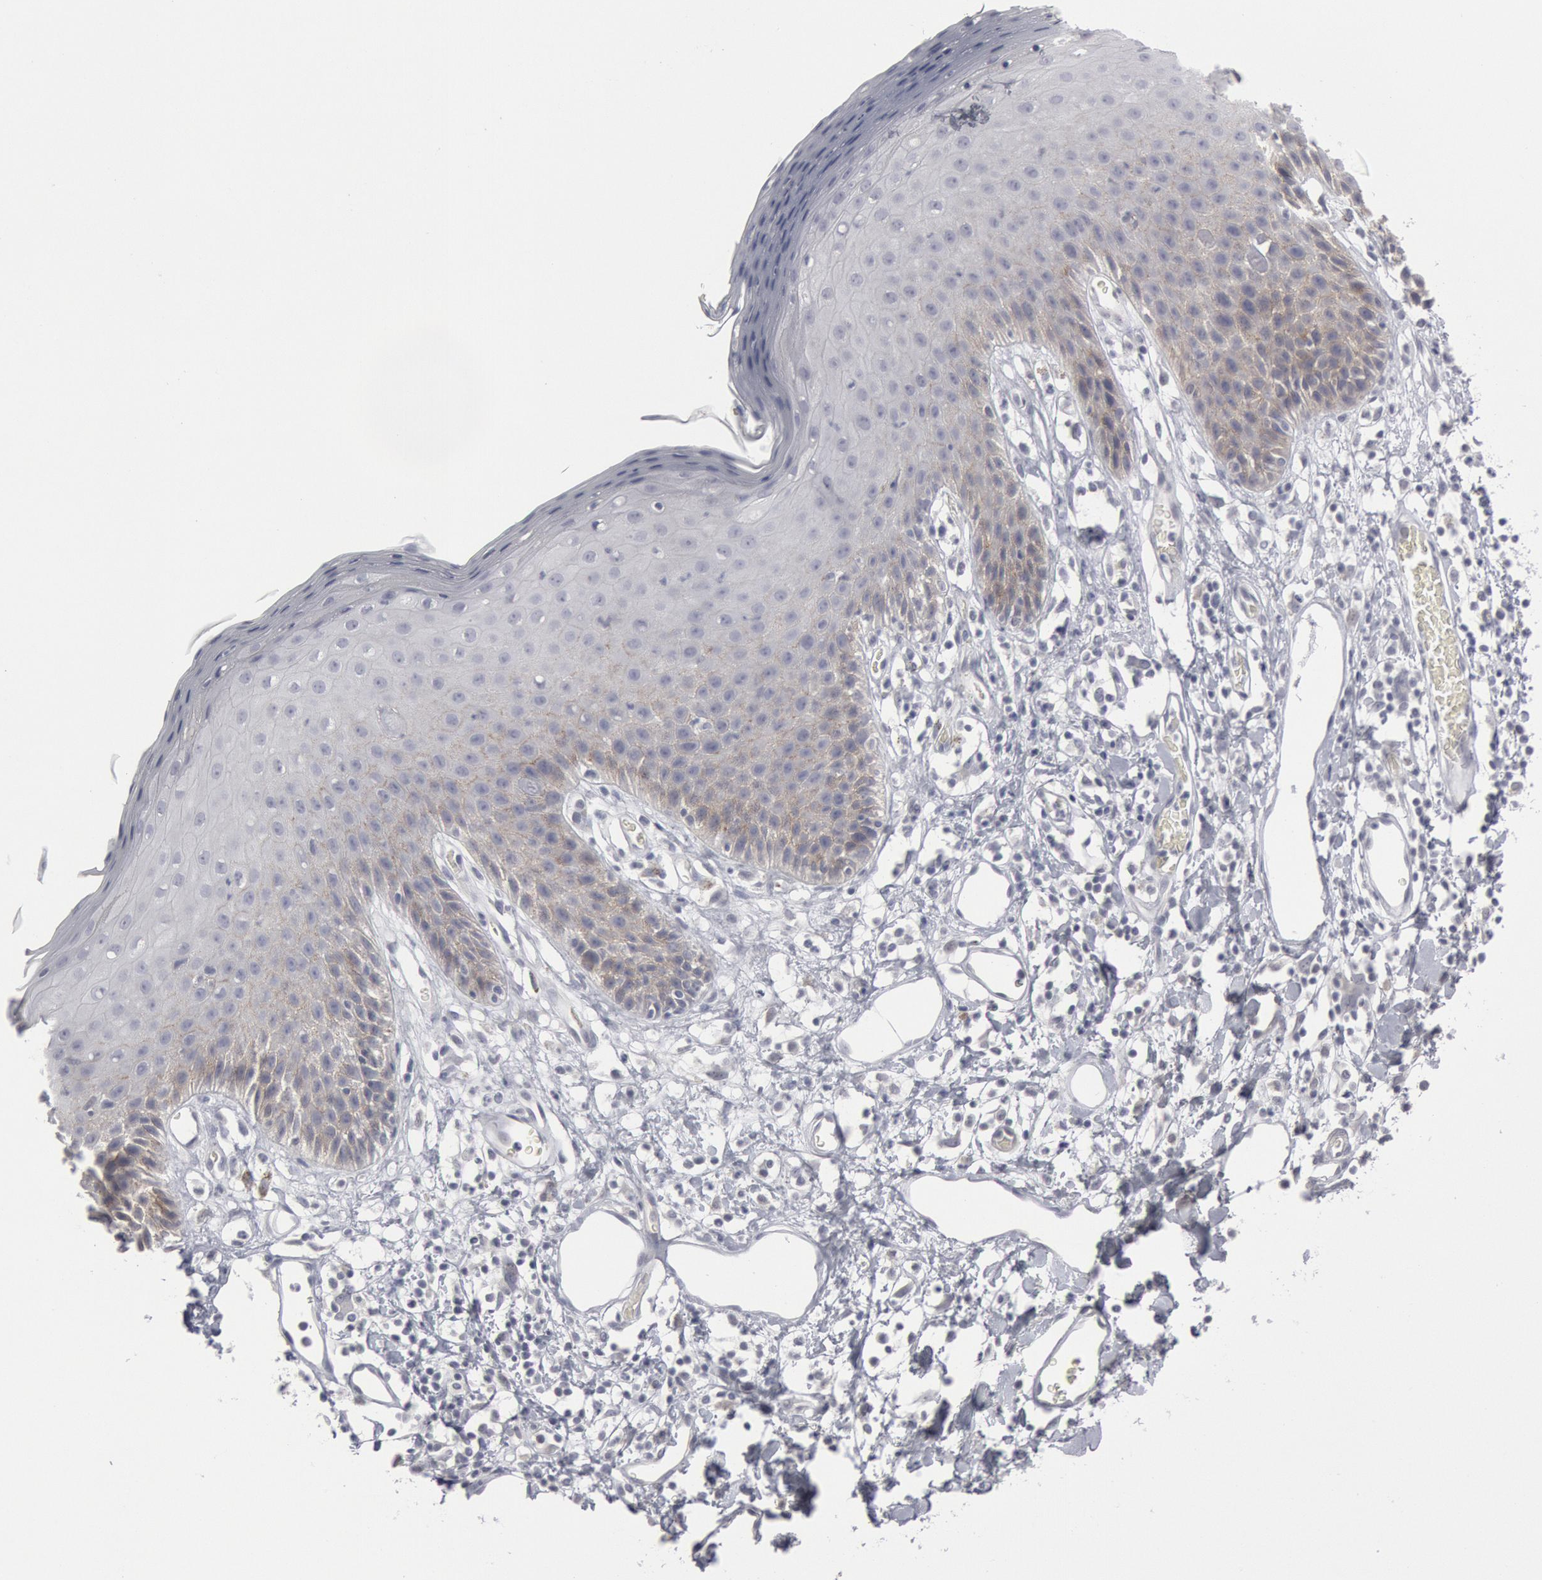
{"staining": {"intensity": "weak", "quantity": "<25%", "location": "cytoplasmic/membranous"}, "tissue": "skin", "cell_type": "Epidermal cells", "image_type": "normal", "snomed": [{"axis": "morphology", "description": "Normal tissue, NOS"}, {"axis": "topography", "description": "Vulva"}, {"axis": "topography", "description": "Peripheral nerve tissue"}], "caption": "Epidermal cells are negative for brown protein staining in benign skin. (DAB immunohistochemistry (IHC) with hematoxylin counter stain).", "gene": "DMC1", "patient": {"sex": "female", "age": 68}}